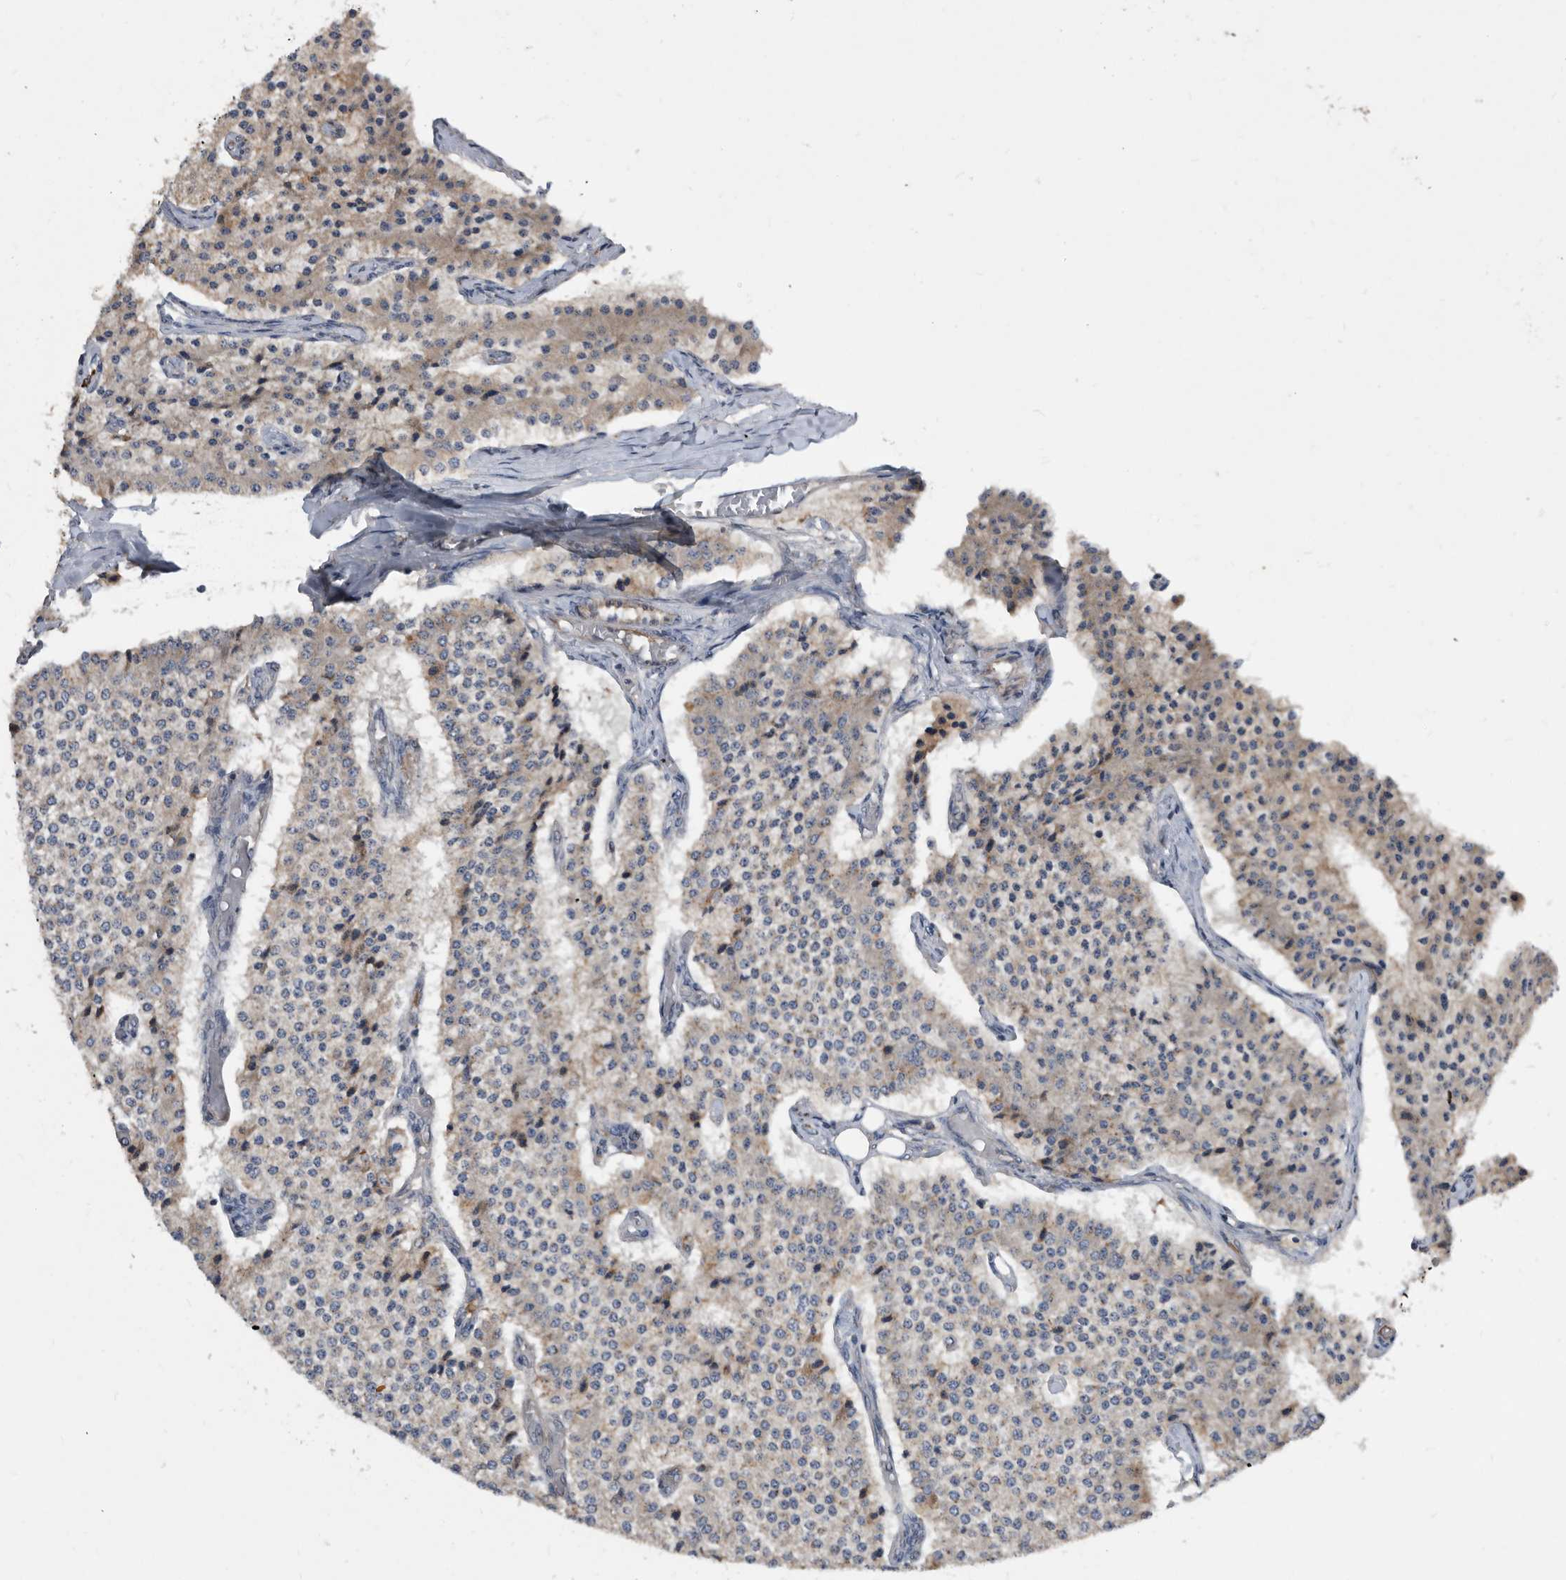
{"staining": {"intensity": "weak", "quantity": "<25%", "location": "cytoplasmic/membranous"}, "tissue": "carcinoid", "cell_type": "Tumor cells", "image_type": "cancer", "snomed": [{"axis": "morphology", "description": "Carcinoid, malignant, NOS"}, {"axis": "topography", "description": "Colon"}], "caption": "This is a photomicrograph of immunohistochemistry staining of carcinoid, which shows no expression in tumor cells.", "gene": "PI15", "patient": {"sex": "female", "age": 52}}